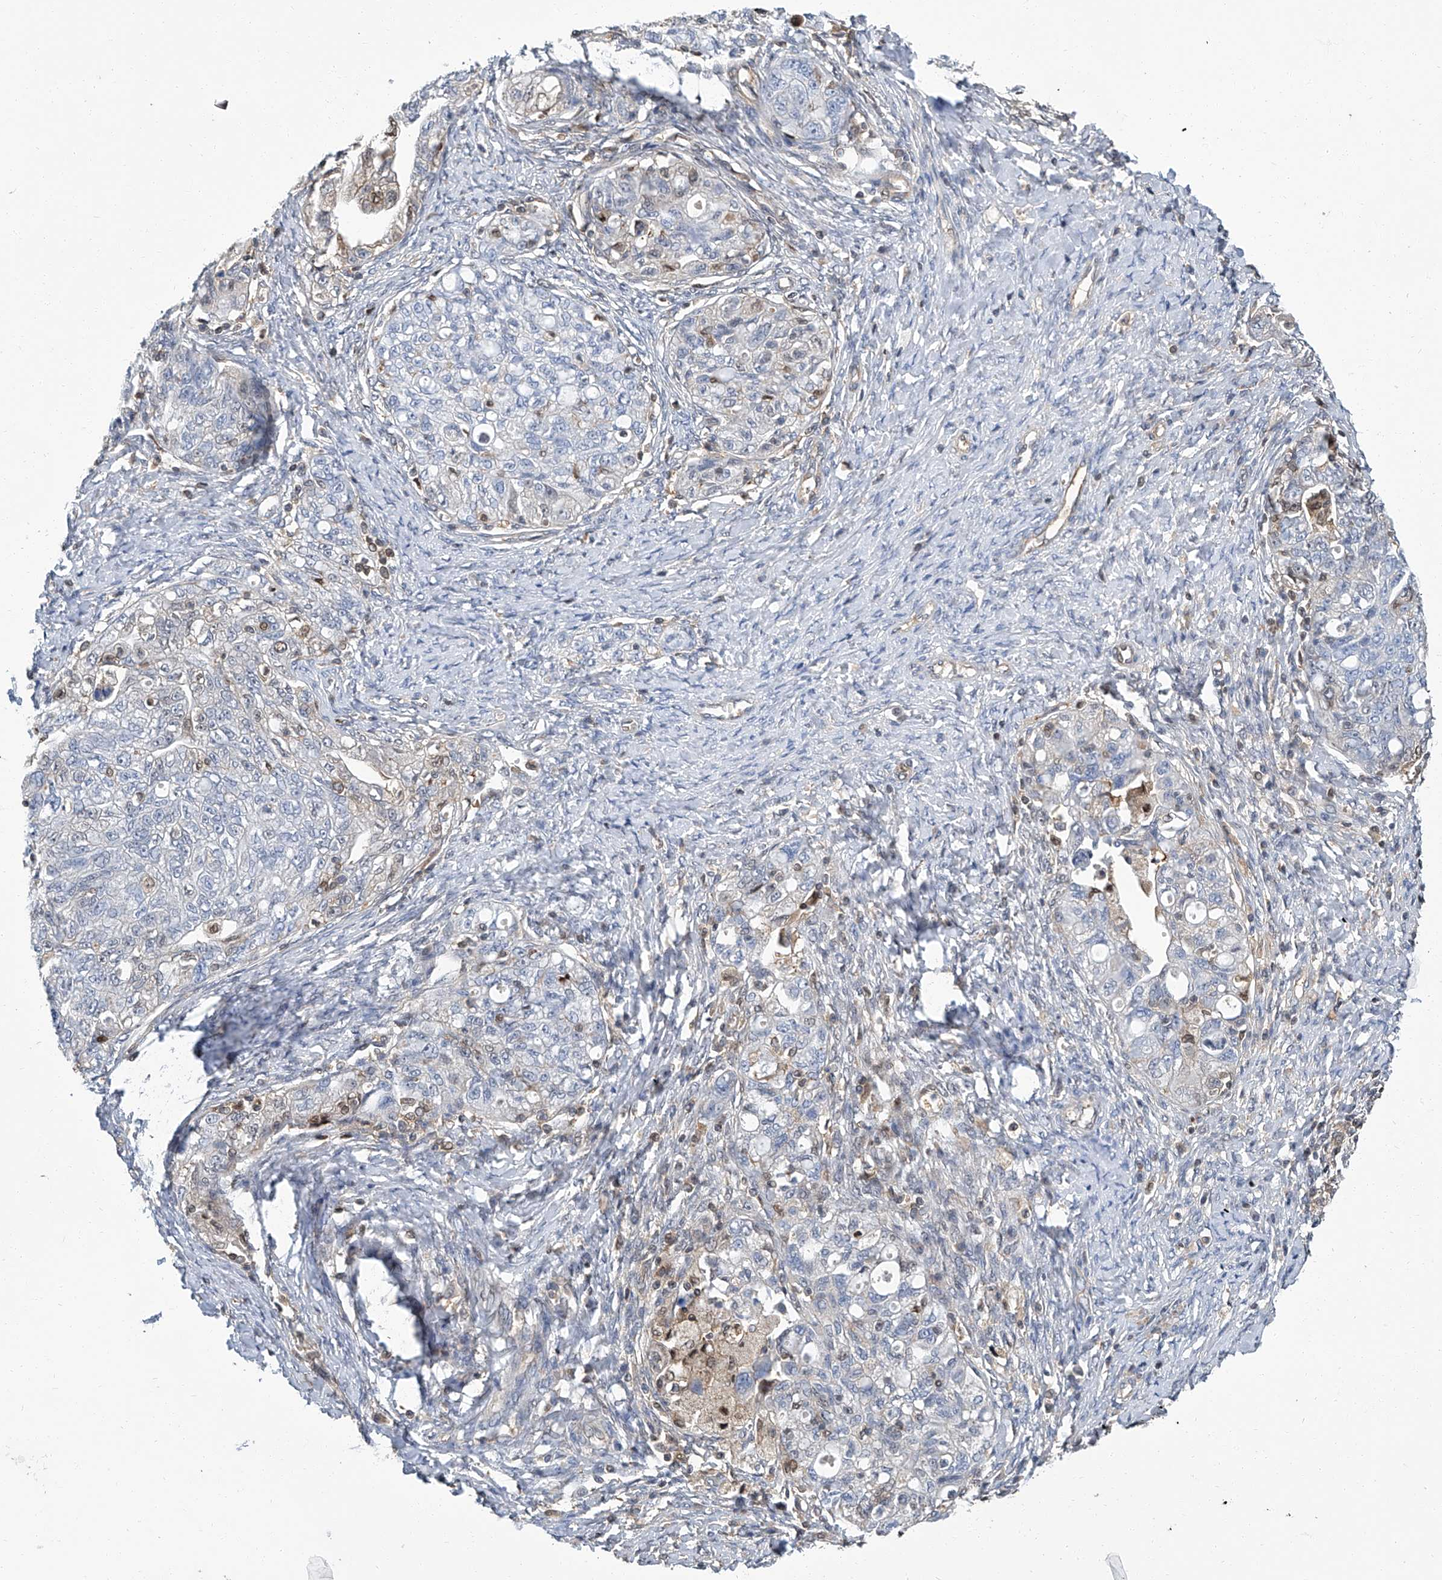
{"staining": {"intensity": "negative", "quantity": "none", "location": "none"}, "tissue": "ovarian cancer", "cell_type": "Tumor cells", "image_type": "cancer", "snomed": [{"axis": "morphology", "description": "Carcinoma, NOS"}, {"axis": "morphology", "description": "Cystadenocarcinoma, serous, NOS"}, {"axis": "topography", "description": "Ovary"}], "caption": "Tumor cells are negative for brown protein staining in ovarian carcinoma.", "gene": "PSMB10", "patient": {"sex": "female", "age": 69}}